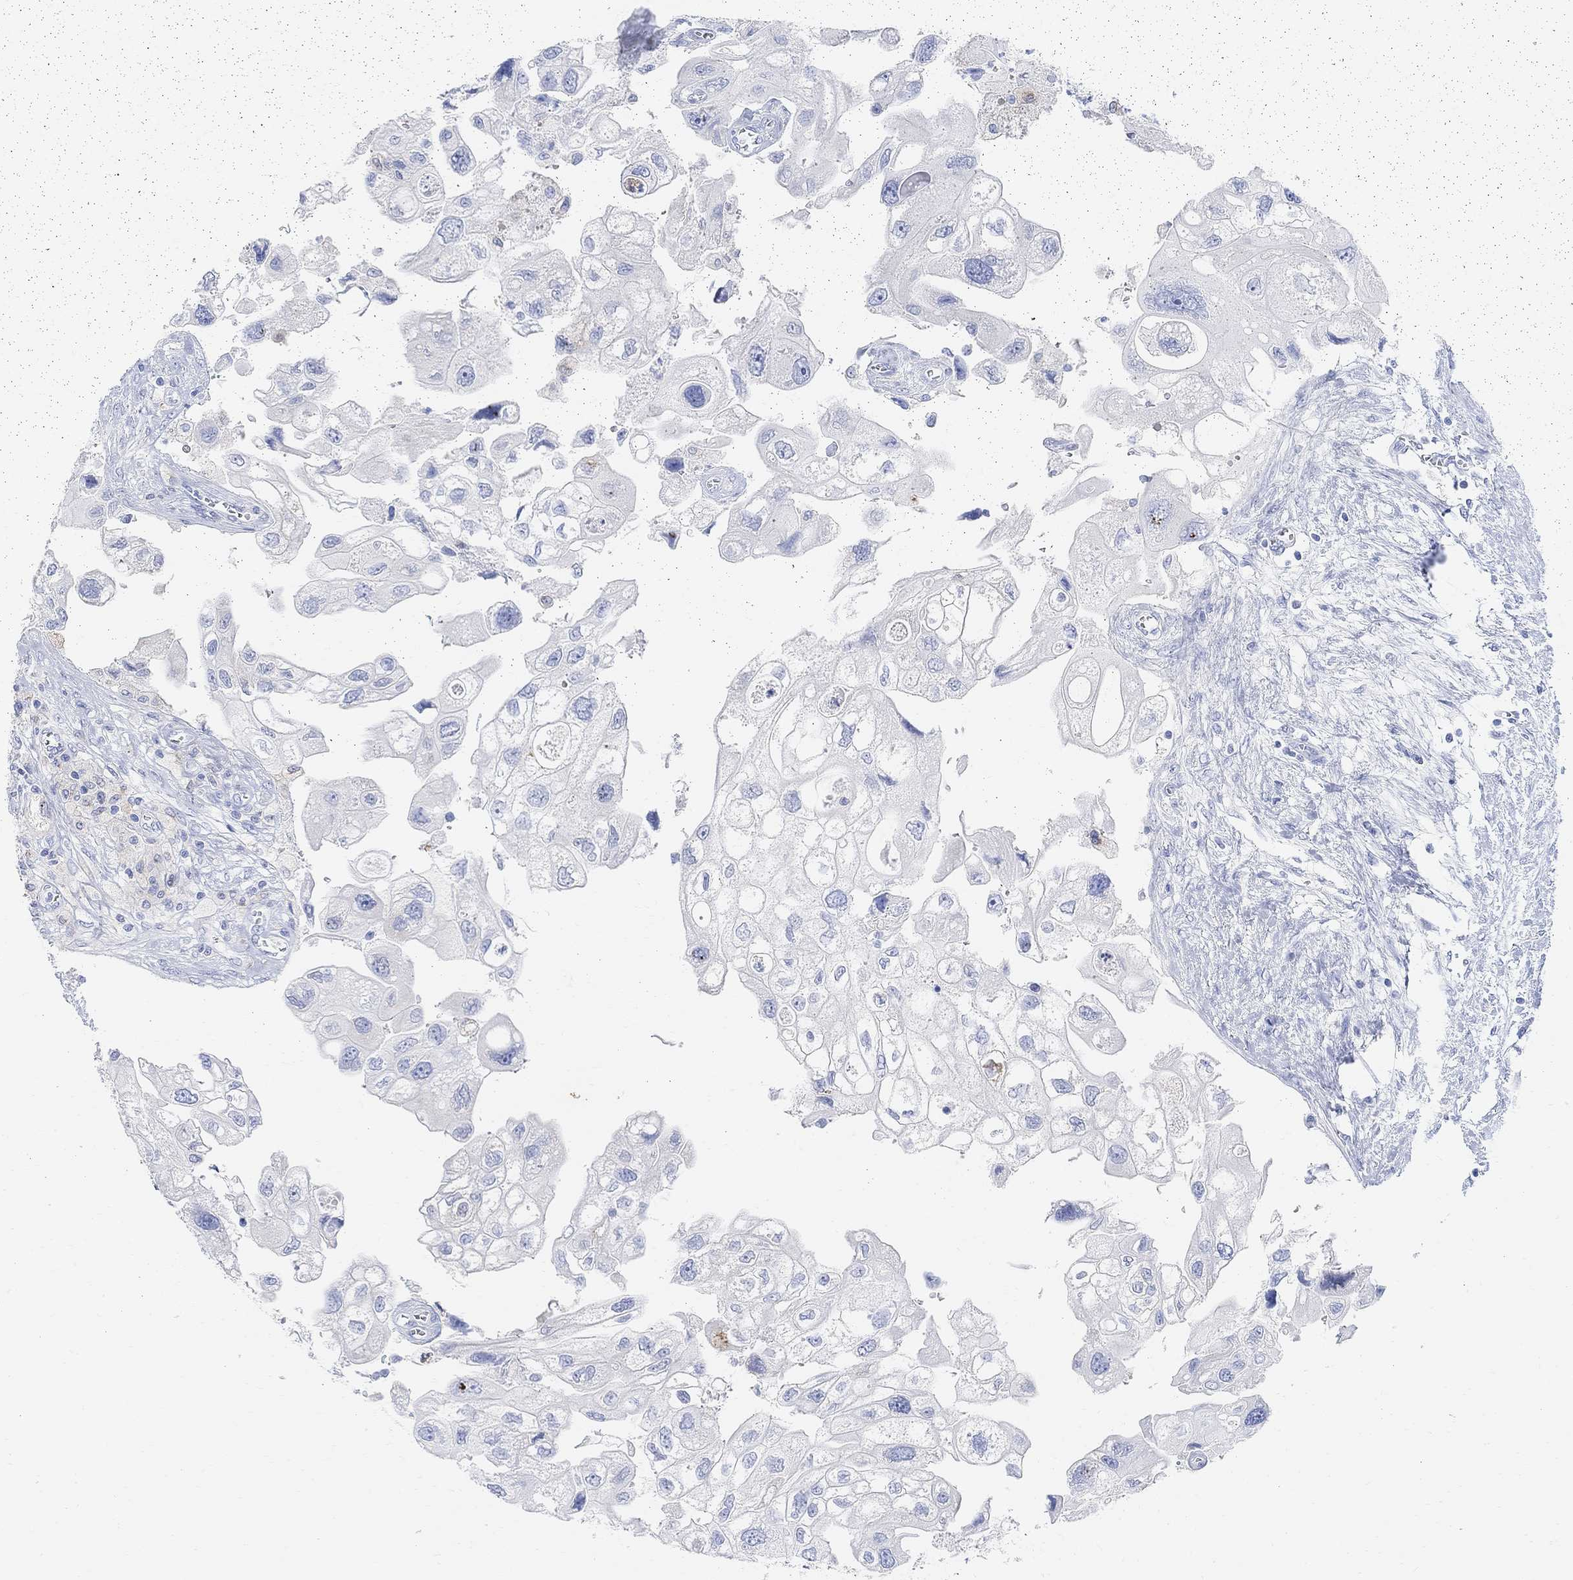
{"staining": {"intensity": "negative", "quantity": "none", "location": "none"}, "tissue": "urothelial cancer", "cell_type": "Tumor cells", "image_type": "cancer", "snomed": [{"axis": "morphology", "description": "Urothelial carcinoma, High grade"}, {"axis": "topography", "description": "Urinary bladder"}], "caption": "Image shows no significant protein expression in tumor cells of high-grade urothelial carcinoma.", "gene": "RETNLB", "patient": {"sex": "male", "age": 59}}